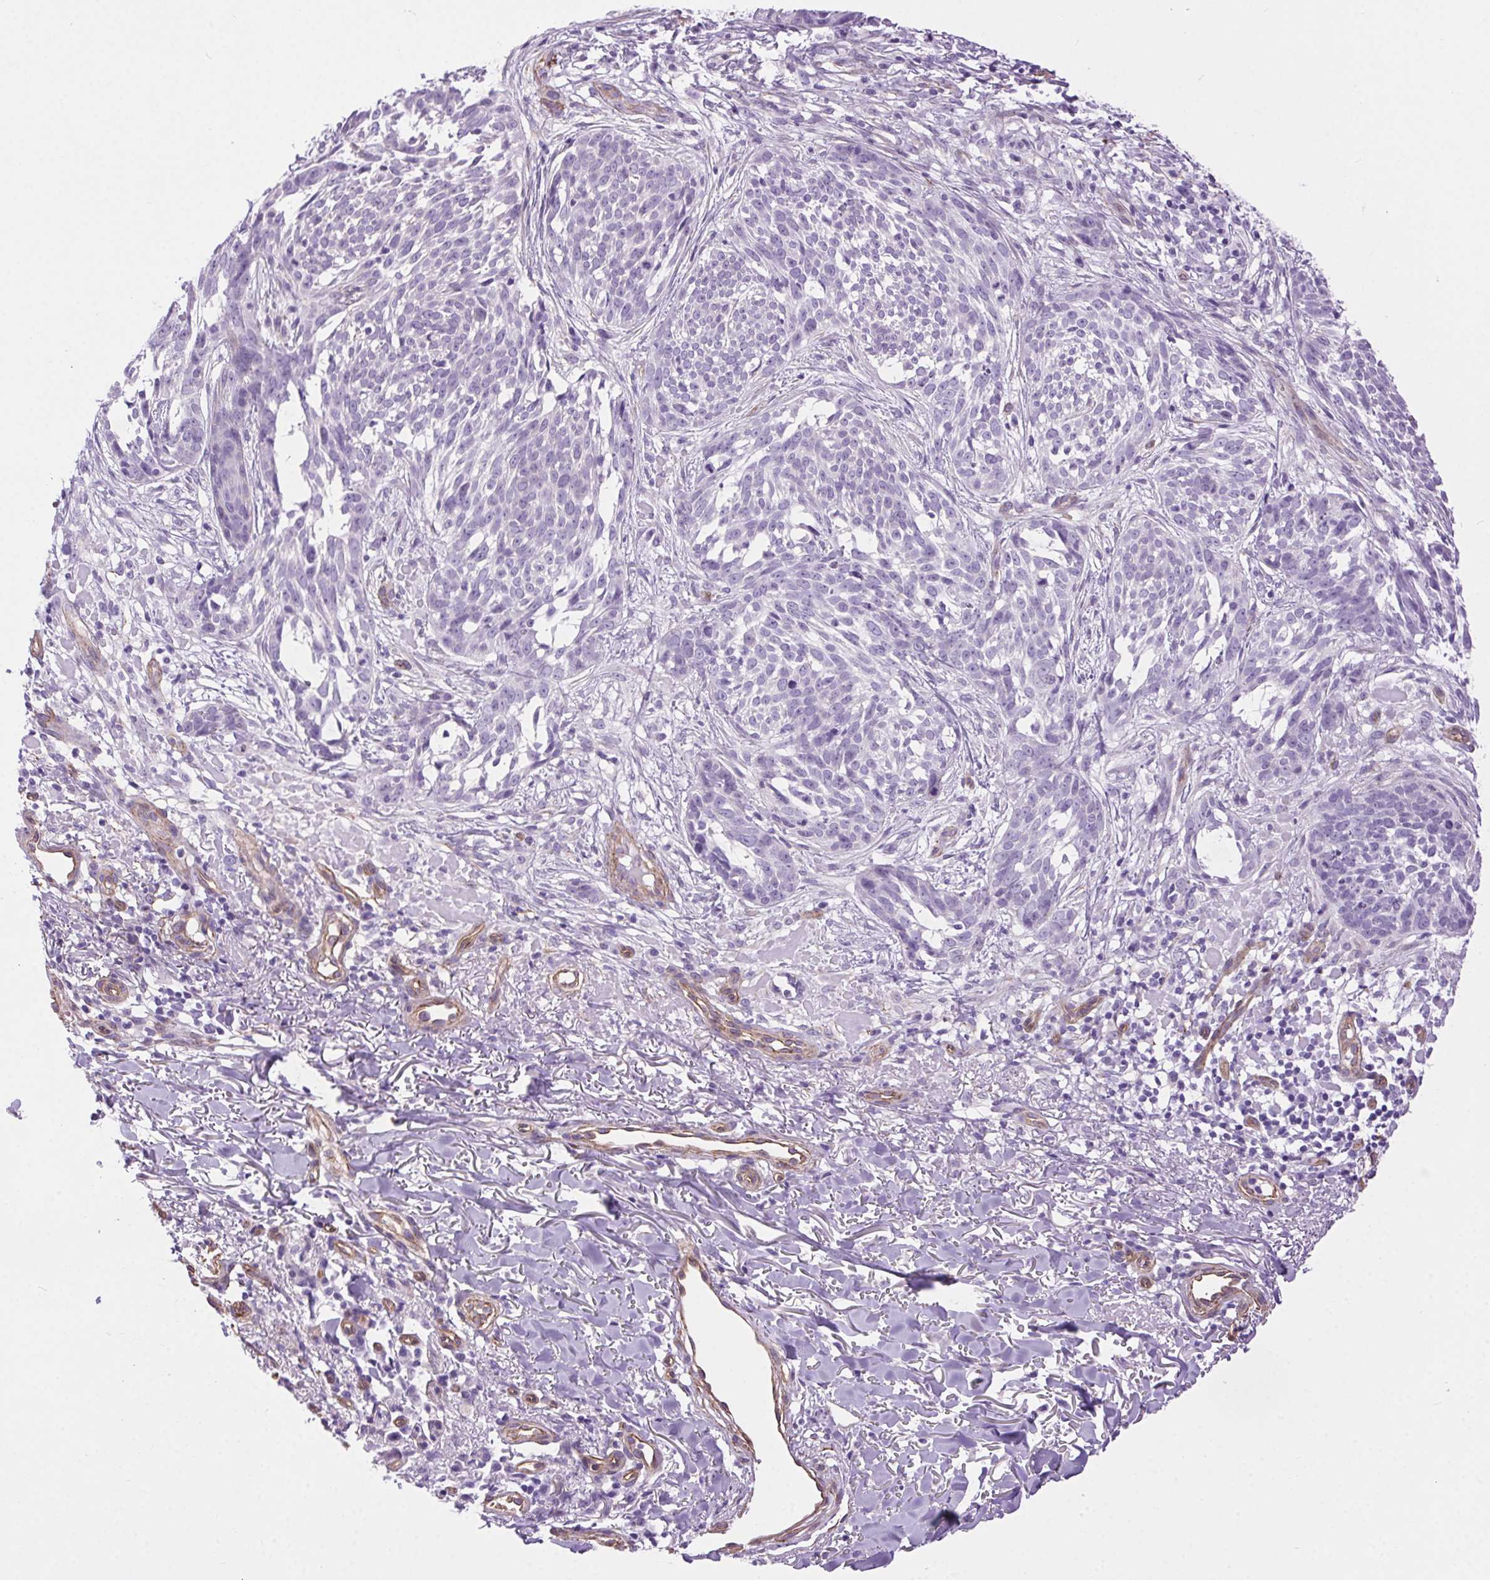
{"staining": {"intensity": "negative", "quantity": "none", "location": "none"}, "tissue": "skin cancer", "cell_type": "Tumor cells", "image_type": "cancer", "snomed": [{"axis": "morphology", "description": "Basal cell carcinoma"}, {"axis": "topography", "description": "Skin"}], "caption": "Skin cancer (basal cell carcinoma) was stained to show a protein in brown. There is no significant staining in tumor cells.", "gene": "SHCBP1L", "patient": {"sex": "male", "age": 88}}